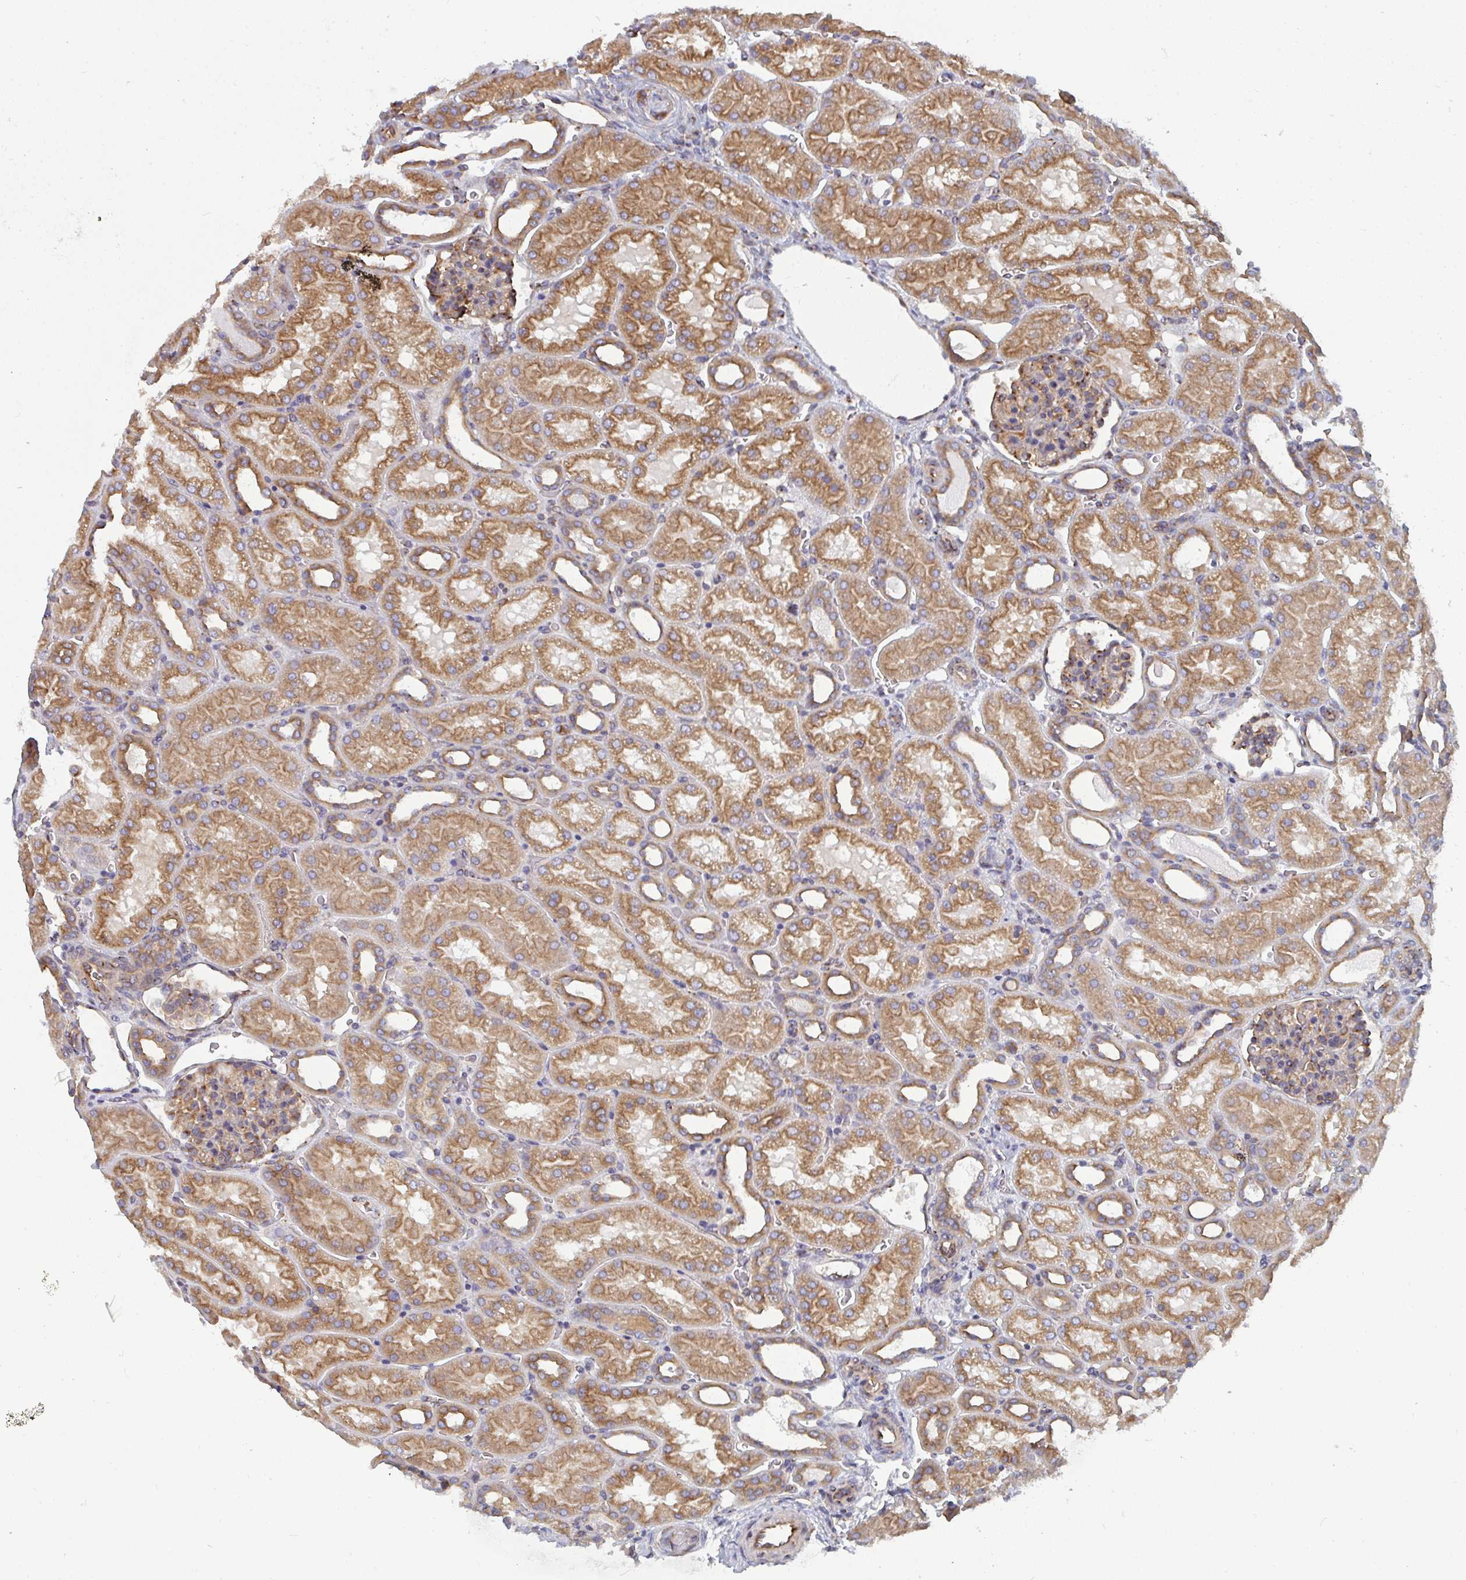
{"staining": {"intensity": "moderate", "quantity": "25%-75%", "location": "cytoplasmic/membranous"}, "tissue": "kidney", "cell_type": "Cells in glomeruli", "image_type": "normal", "snomed": [{"axis": "morphology", "description": "Normal tissue, NOS"}, {"axis": "topography", "description": "Kidney"}], "caption": "IHC image of benign human kidney stained for a protein (brown), which exhibits medium levels of moderate cytoplasmic/membranous positivity in about 25%-75% of cells in glomeruli.", "gene": "DYNC1I2", "patient": {"sex": "male", "age": 2}}